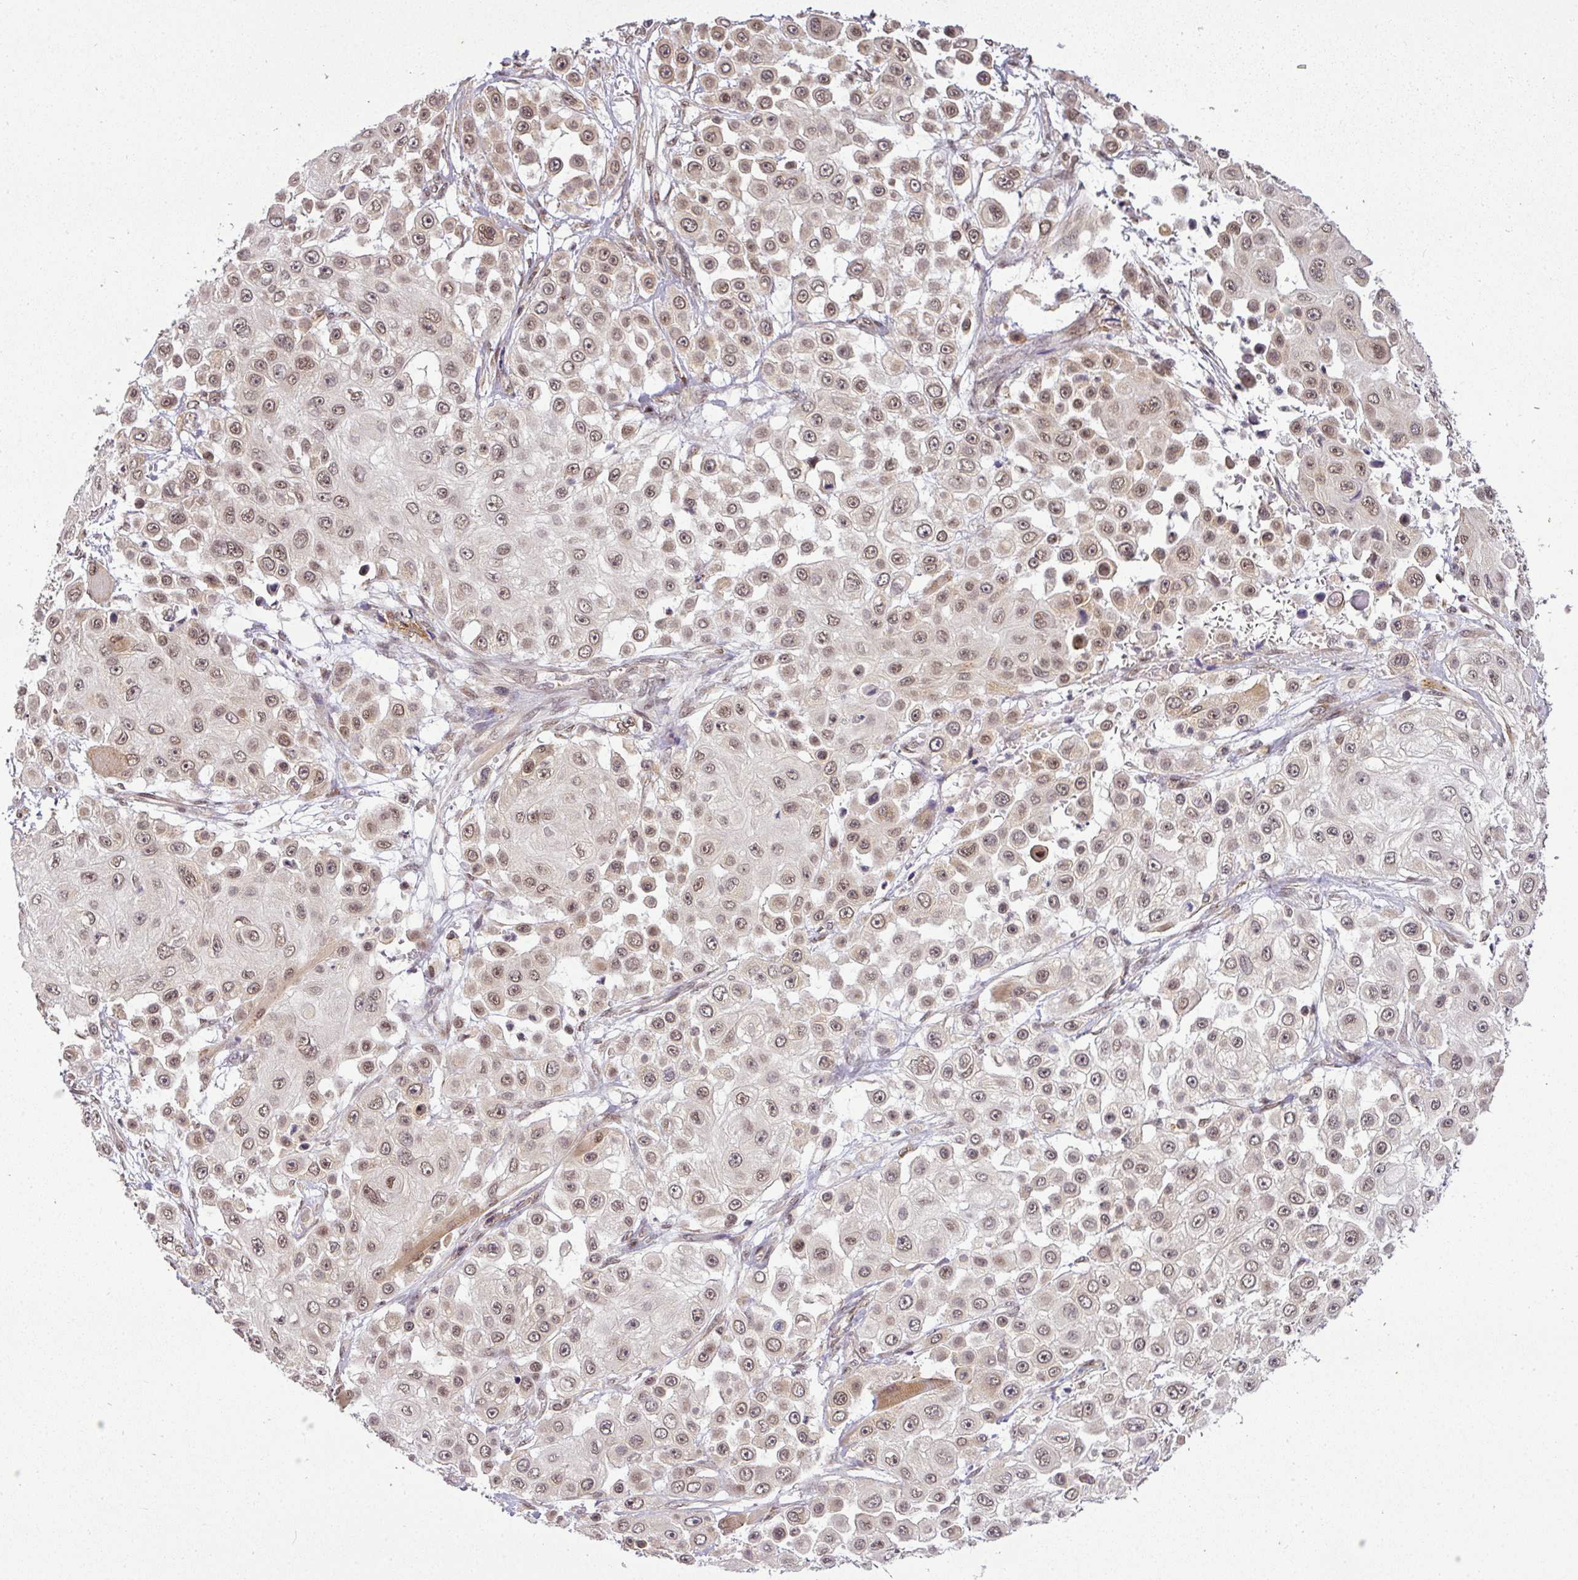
{"staining": {"intensity": "moderate", "quantity": ">75%", "location": "nuclear"}, "tissue": "skin cancer", "cell_type": "Tumor cells", "image_type": "cancer", "snomed": [{"axis": "morphology", "description": "Squamous cell carcinoma, NOS"}, {"axis": "topography", "description": "Skin"}], "caption": "Skin squamous cell carcinoma tissue reveals moderate nuclear staining in about >75% of tumor cells The staining is performed using DAB brown chromogen to label protein expression. The nuclei are counter-stained blue using hematoxylin.", "gene": "C1orf226", "patient": {"sex": "male", "age": 67}}